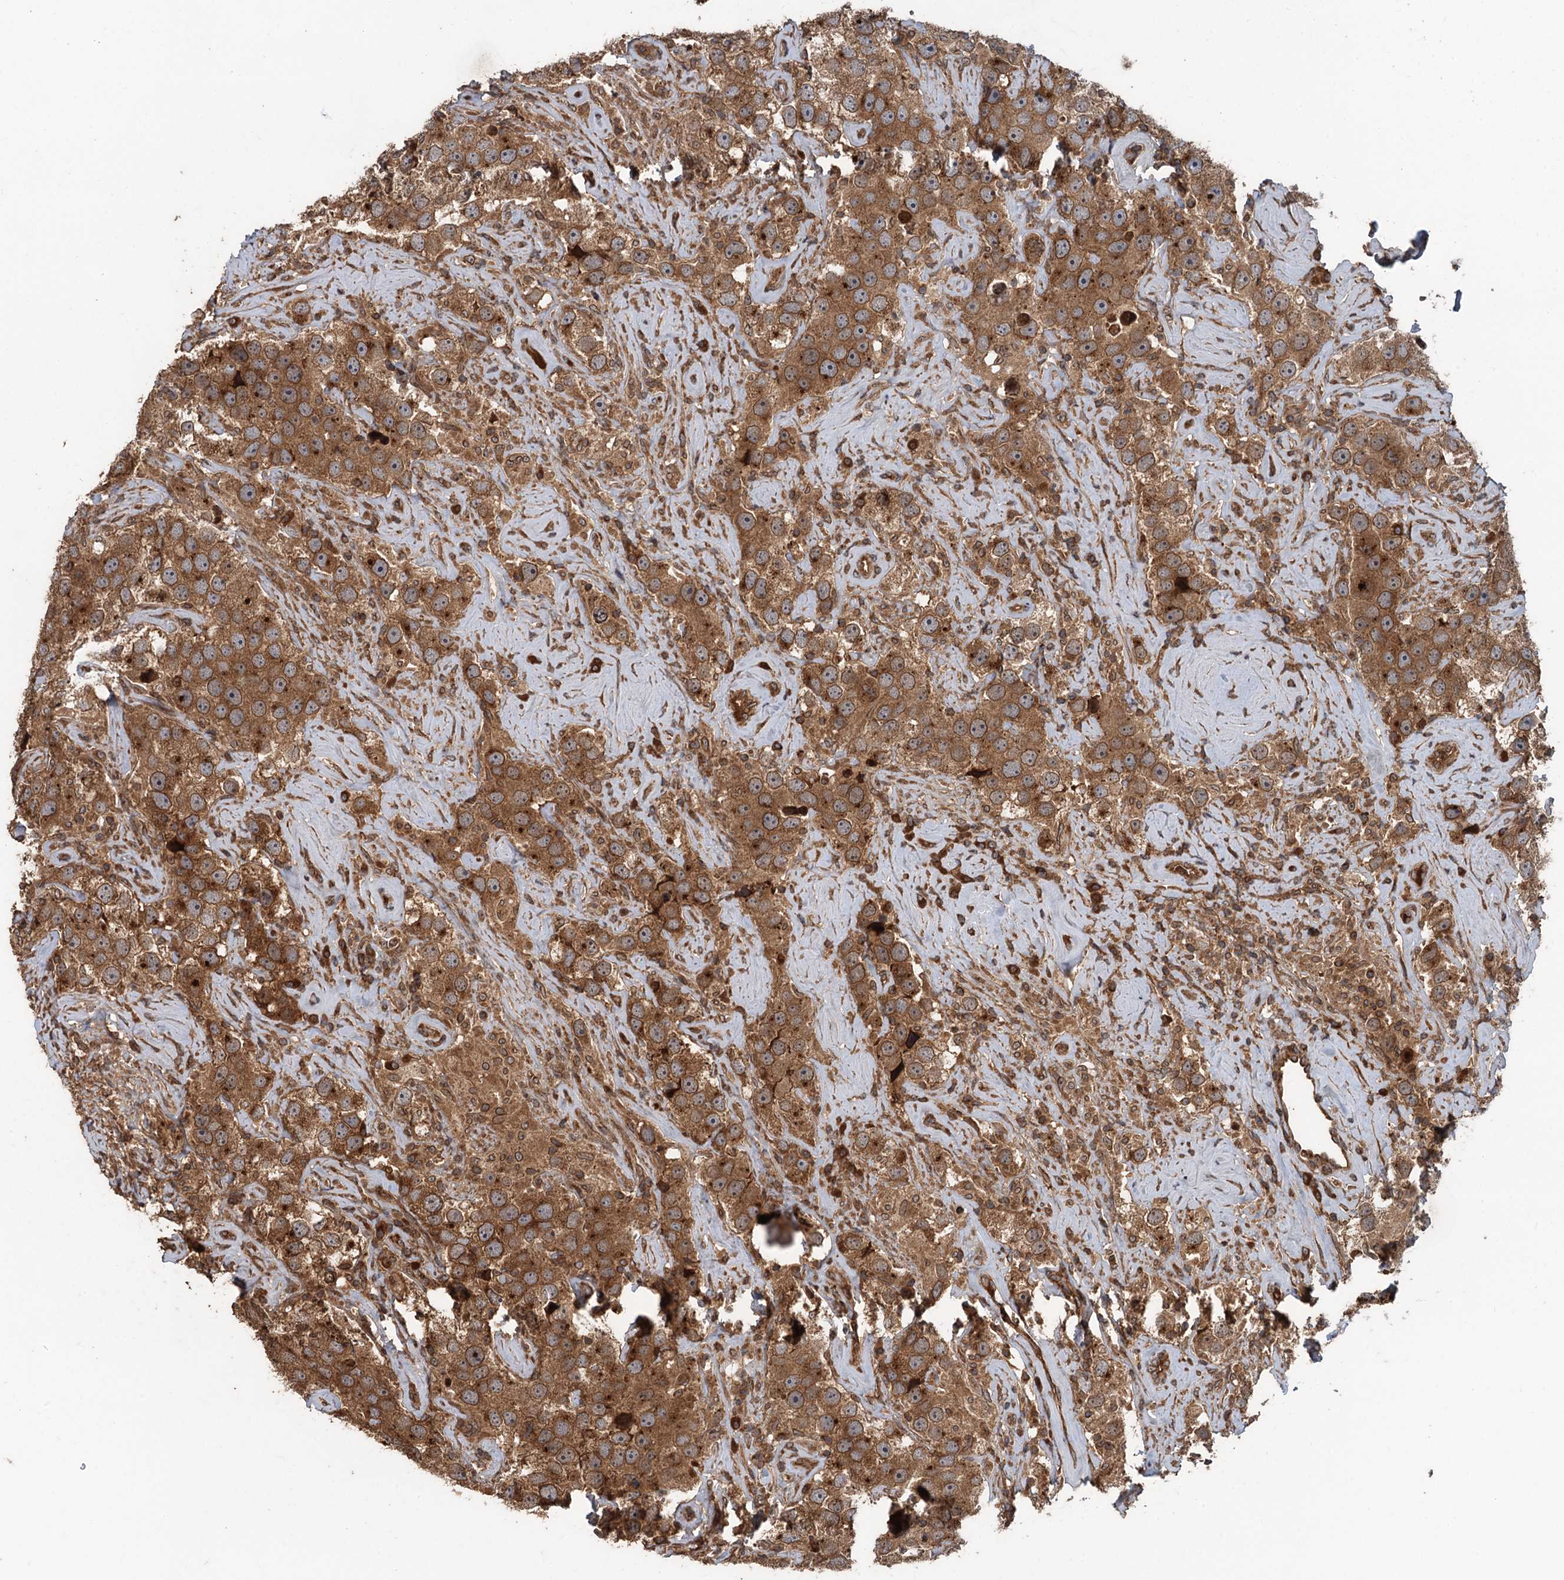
{"staining": {"intensity": "moderate", "quantity": ">75%", "location": "cytoplasmic/membranous,nuclear"}, "tissue": "testis cancer", "cell_type": "Tumor cells", "image_type": "cancer", "snomed": [{"axis": "morphology", "description": "Seminoma, NOS"}, {"axis": "topography", "description": "Testis"}], "caption": "Human seminoma (testis) stained with a protein marker demonstrates moderate staining in tumor cells.", "gene": "GLE1", "patient": {"sex": "male", "age": 49}}